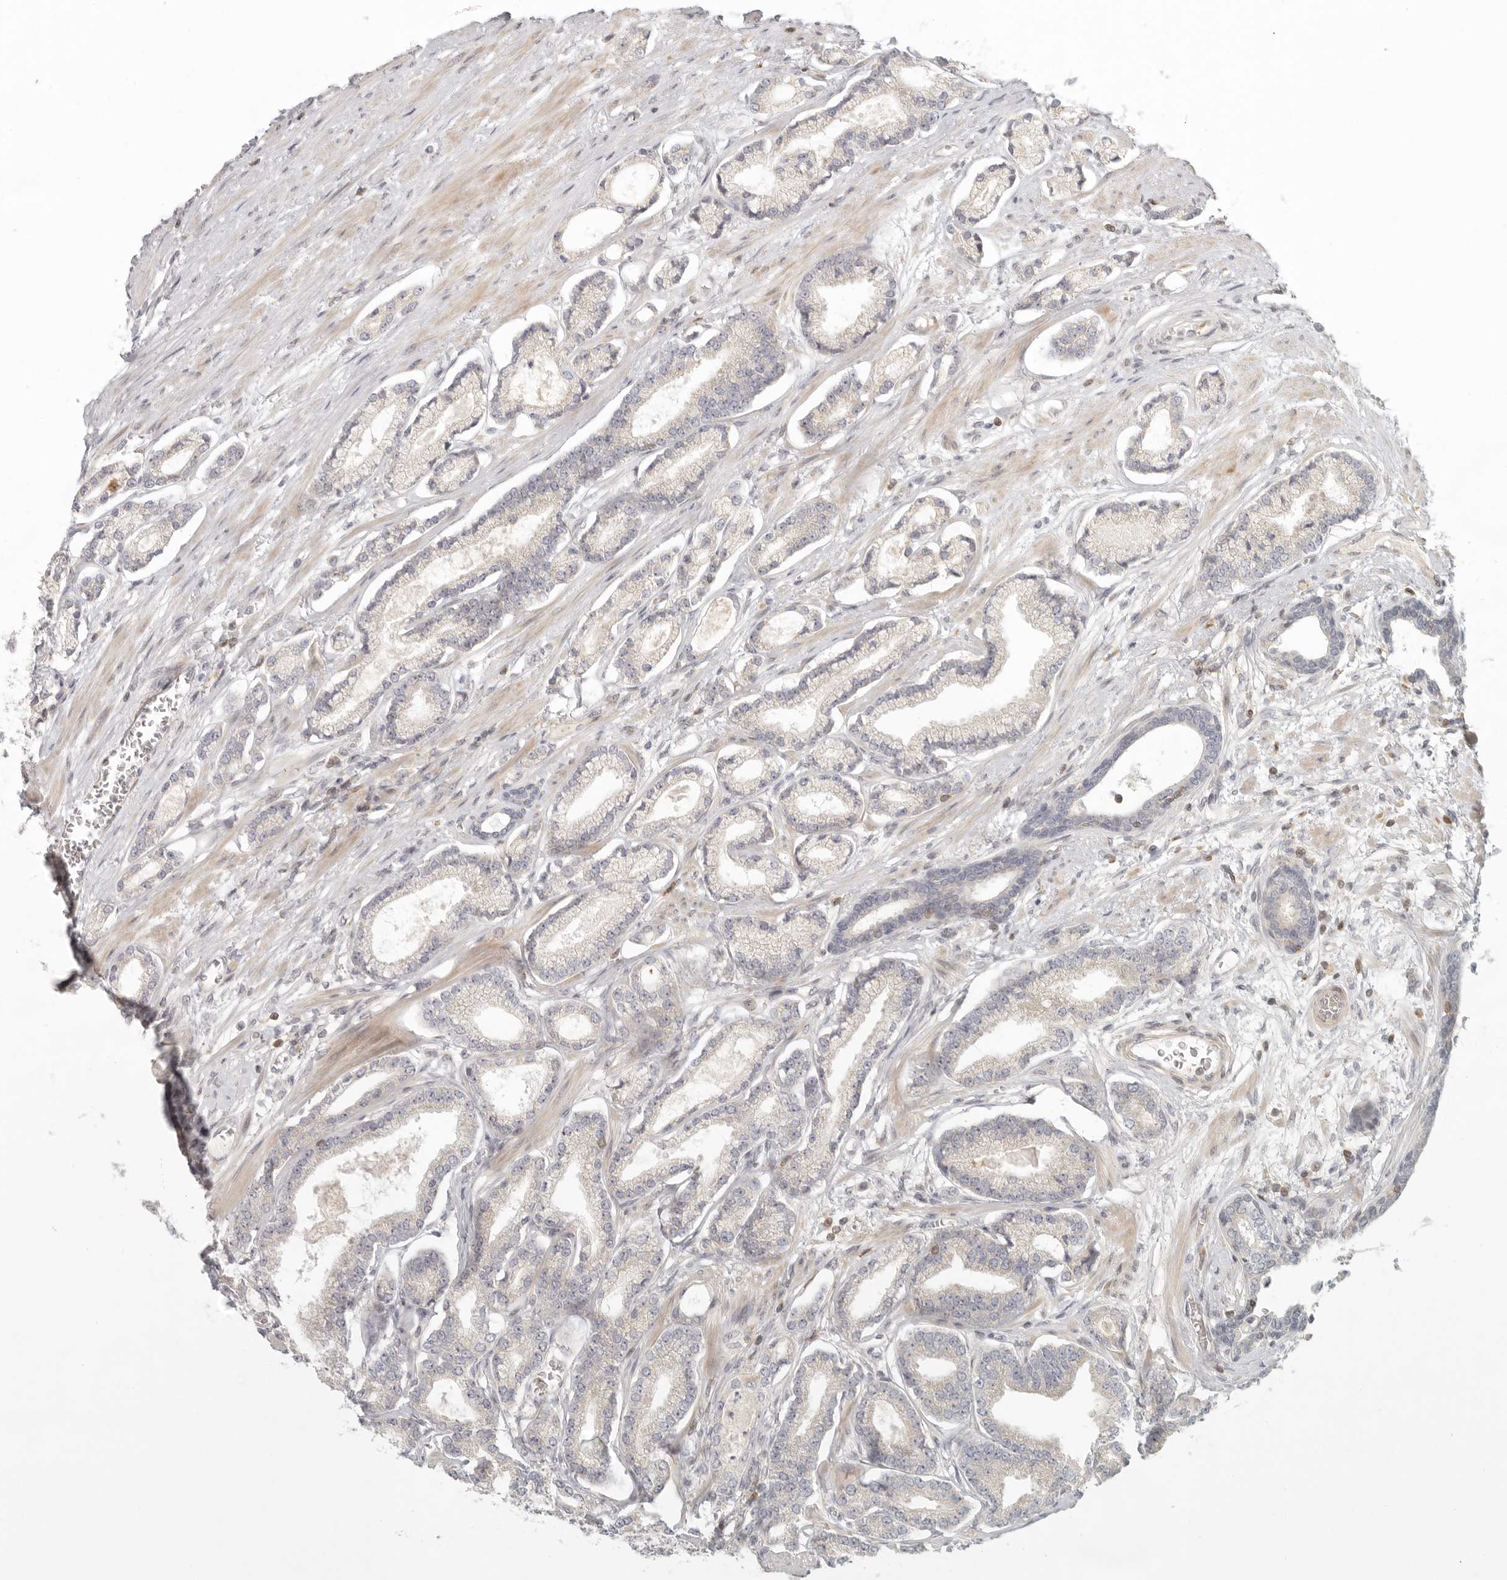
{"staining": {"intensity": "negative", "quantity": "none", "location": "none"}, "tissue": "prostate cancer", "cell_type": "Tumor cells", "image_type": "cancer", "snomed": [{"axis": "morphology", "description": "Adenocarcinoma, Low grade"}, {"axis": "topography", "description": "Prostate"}], "caption": "The IHC micrograph has no significant positivity in tumor cells of prostate cancer tissue. (DAB (3,3'-diaminobenzidine) IHC with hematoxylin counter stain).", "gene": "AHDC1", "patient": {"sex": "male", "age": 60}}